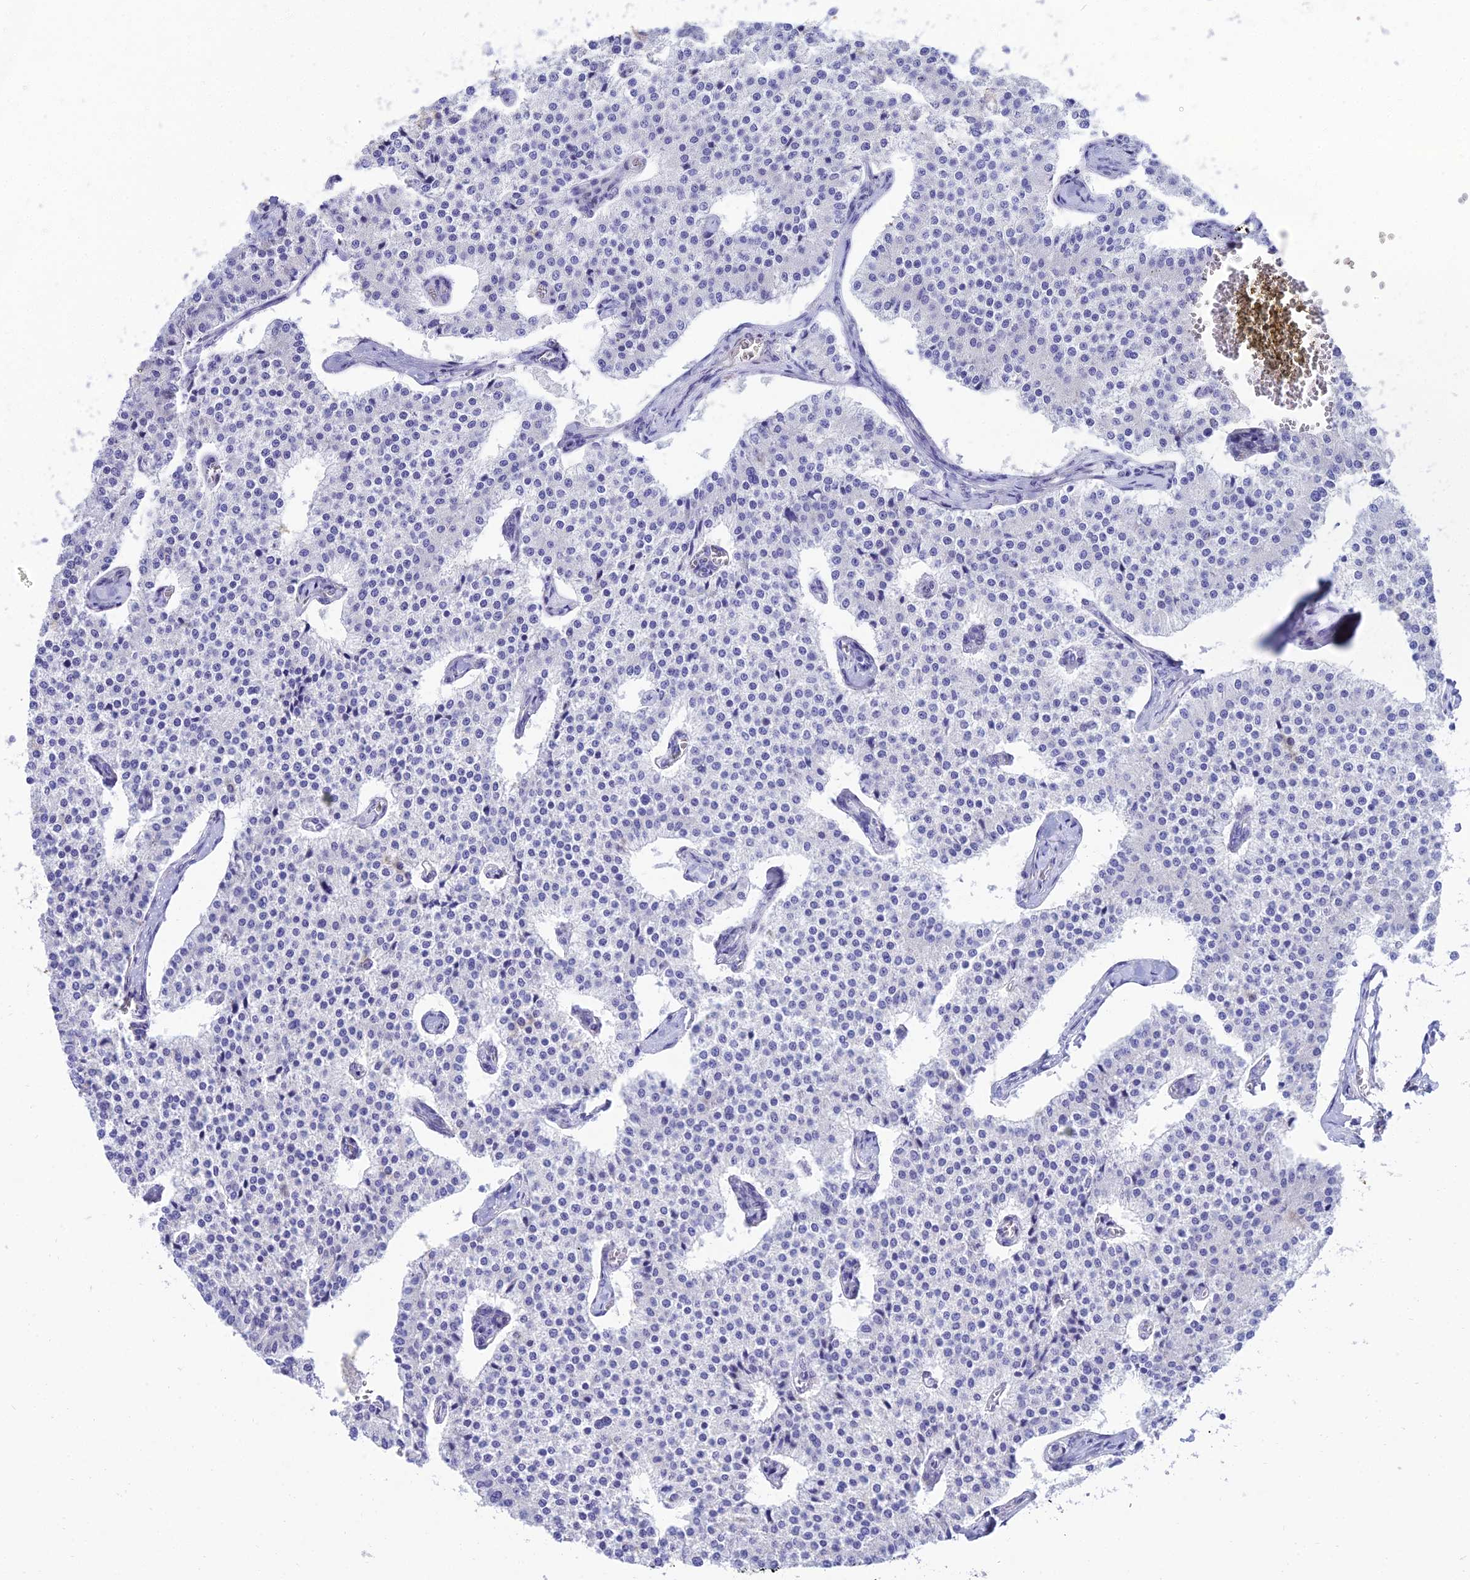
{"staining": {"intensity": "negative", "quantity": "none", "location": "none"}, "tissue": "carcinoid", "cell_type": "Tumor cells", "image_type": "cancer", "snomed": [{"axis": "morphology", "description": "Carcinoid, malignant, NOS"}, {"axis": "topography", "description": "Colon"}], "caption": "Tumor cells show no significant protein staining in malignant carcinoid.", "gene": "TAC3", "patient": {"sex": "female", "age": 52}}